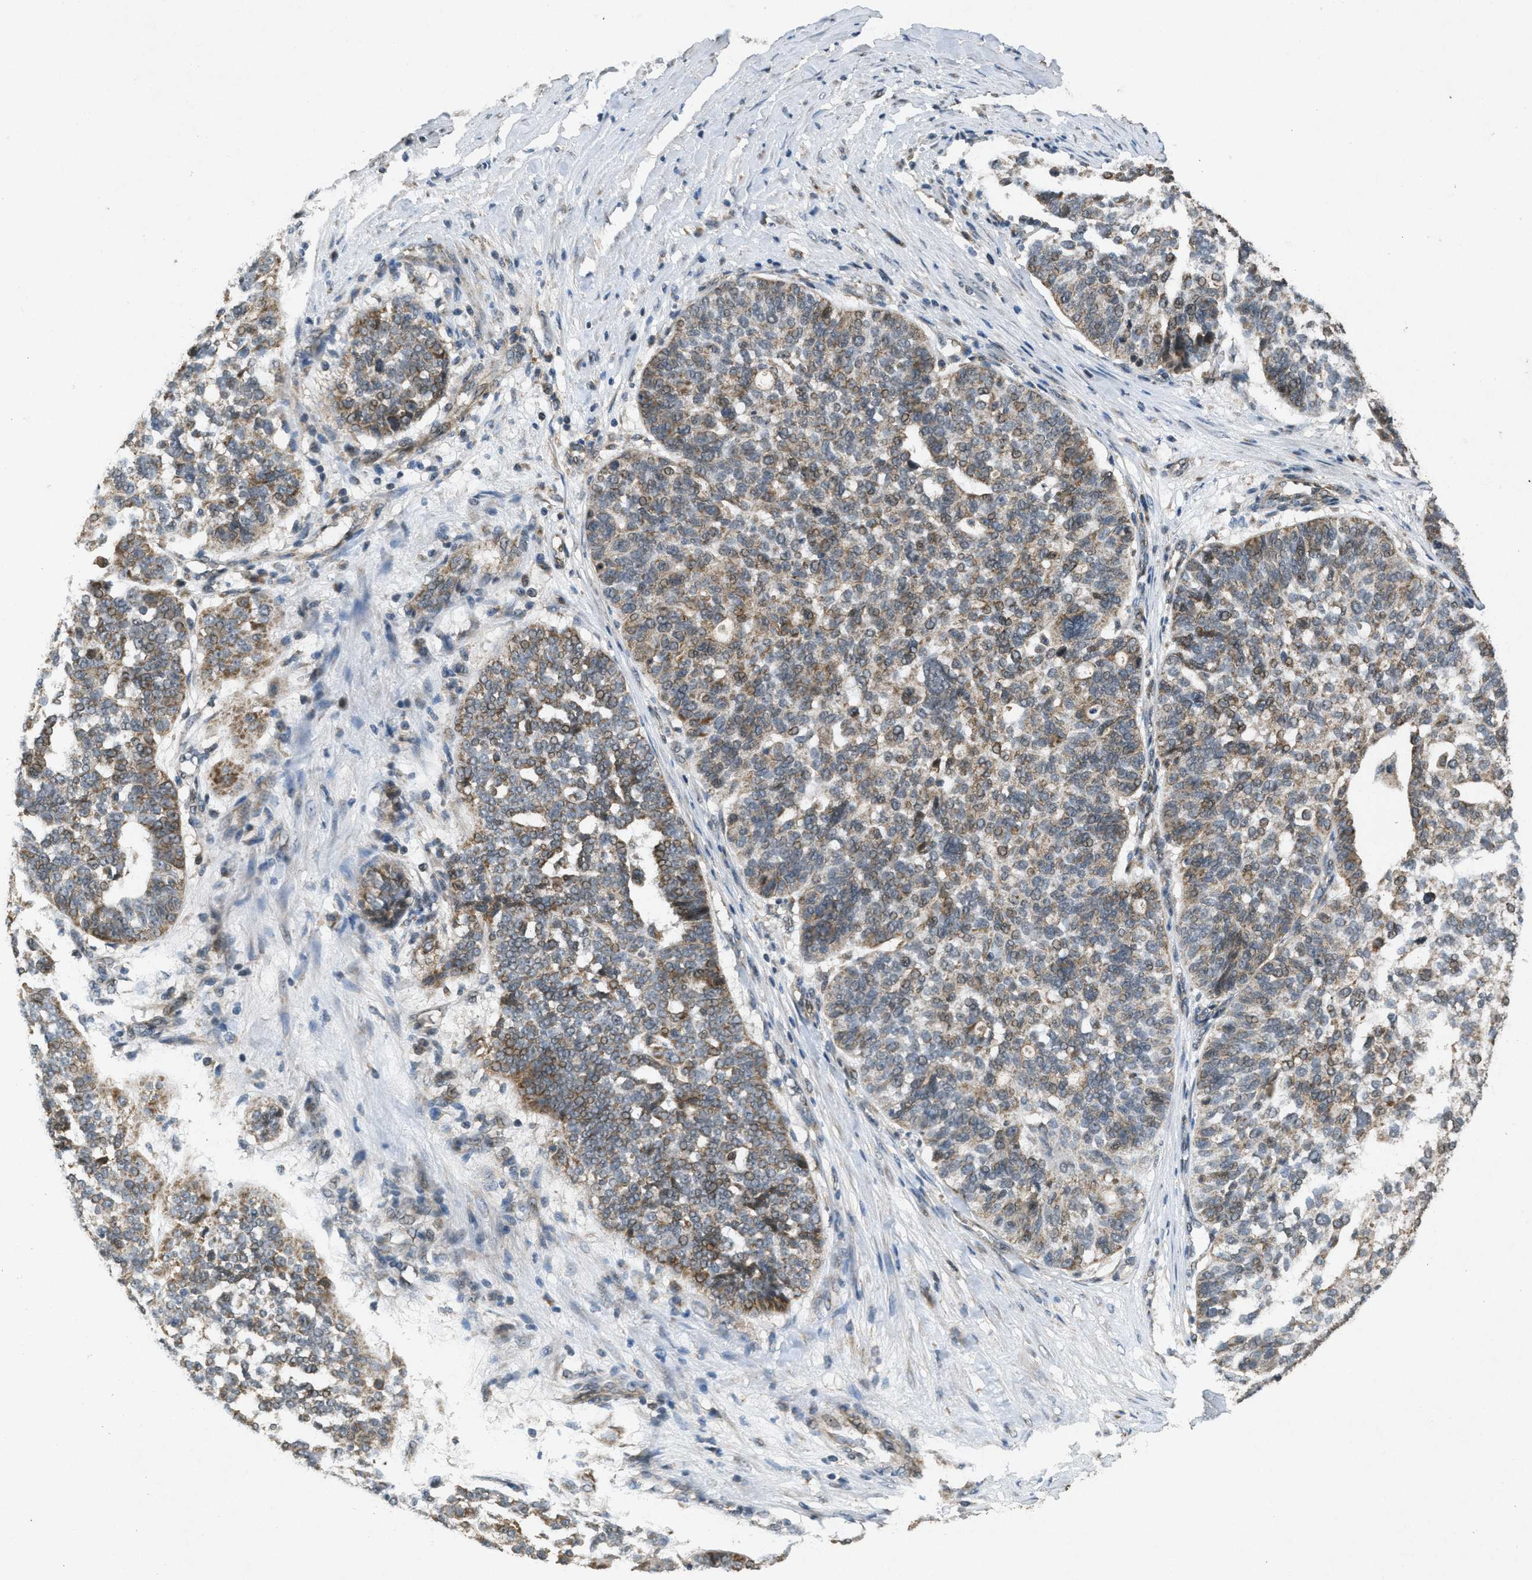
{"staining": {"intensity": "weak", "quantity": ">75%", "location": "cytoplasmic/membranous"}, "tissue": "ovarian cancer", "cell_type": "Tumor cells", "image_type": "cancer", "snomed": [{"axis": "morphology", "description": "Cystadenocarcinoma, serous, NOS"}, {"axis": "topography", "description": "Ovary"}], "caption": "This is an image of immunohistochemistry staining of ovarian cancer, which shows weak expression in the cytoplasmic/membranous of tumor cells.", "gene": "PPP1R15A", "patient": {"sex": "female", "age": 59}}